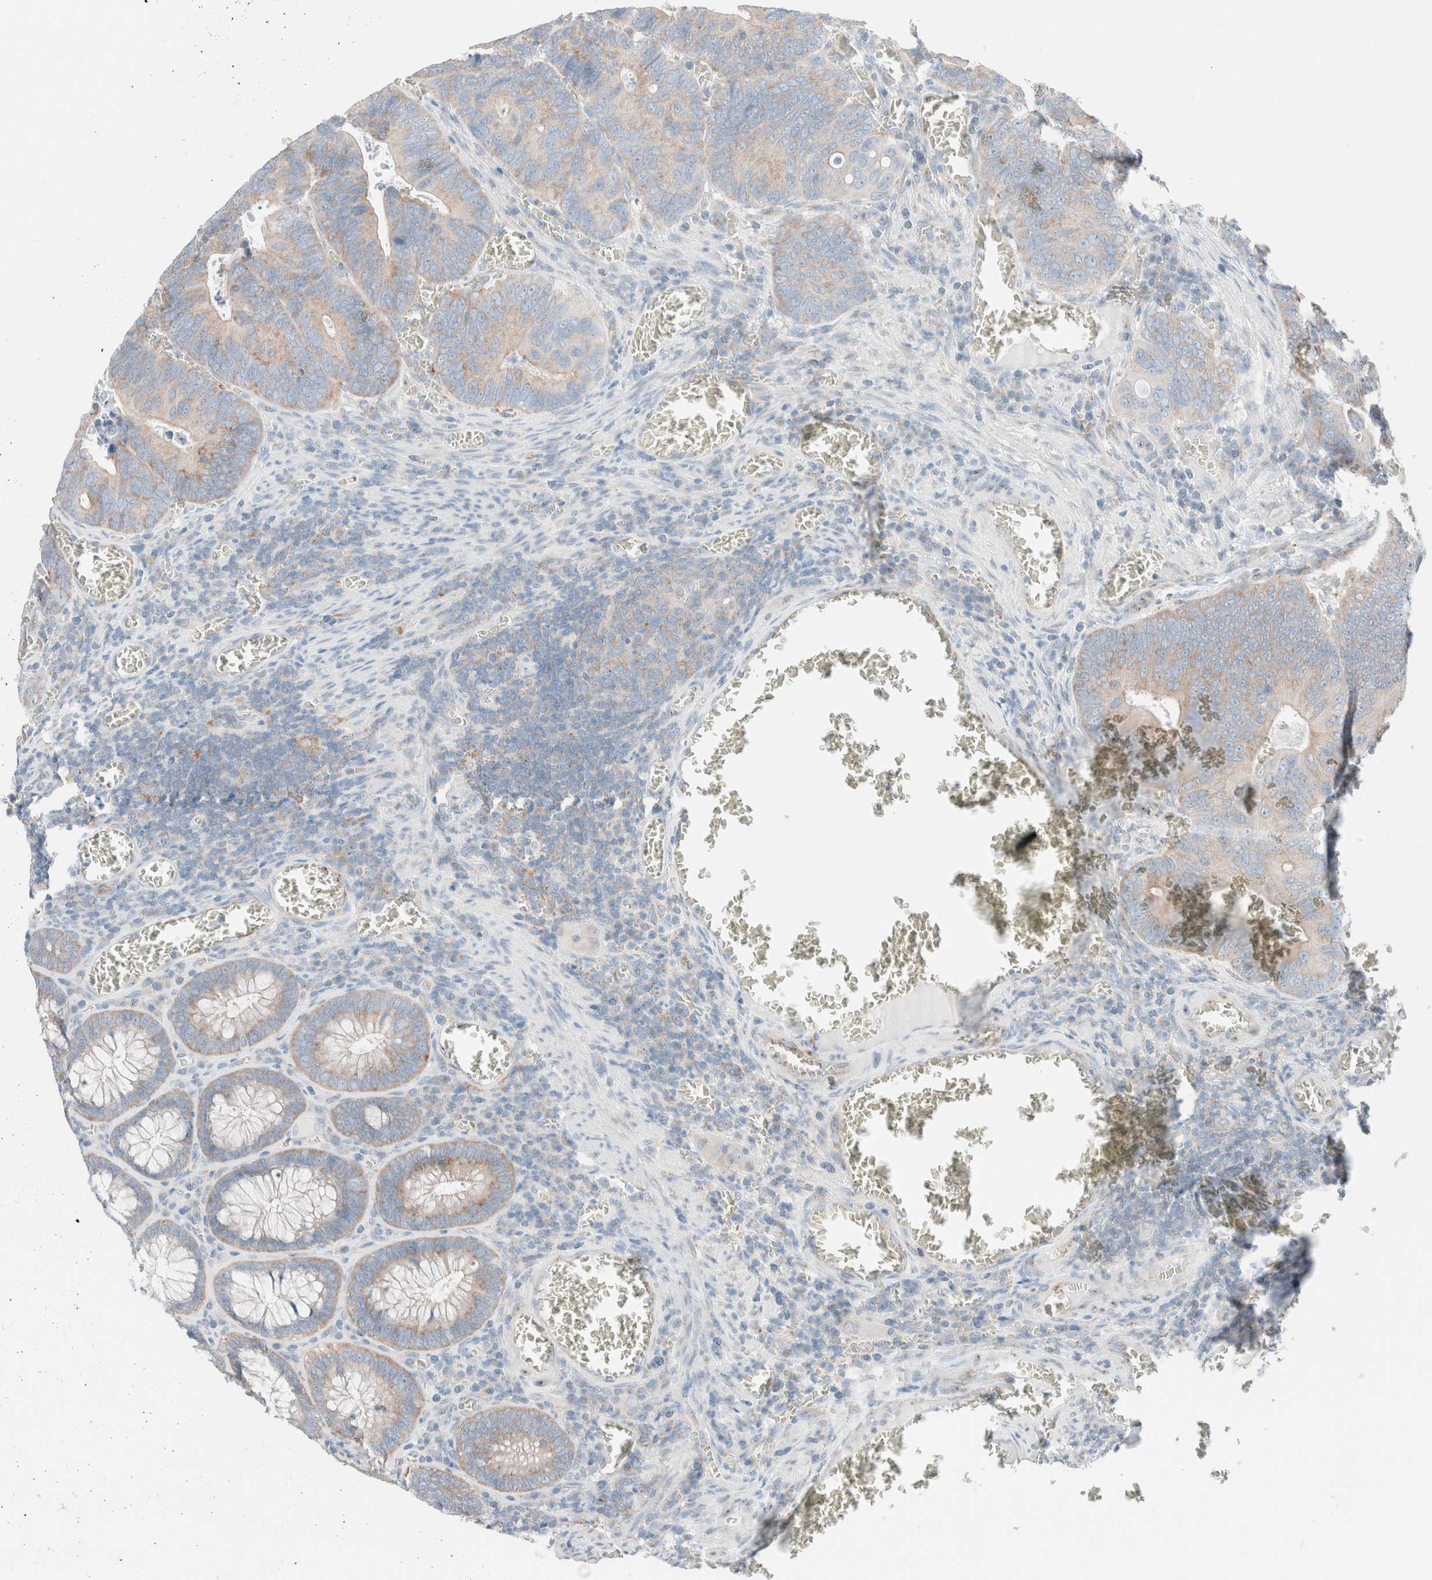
{"staining": {"intensity": "weak", "quantity": ">75%", "location": "cytoplasmic/membranous"}, "tissue": "colorectal cancer", "cell_type": "Tumor cells", "image_type": "cancer", "snomed": [{"axis": "morphology", "description": "Inflammation, NOS"}, {"axis": "morphology", "description": "Adenocarcinoma, NOS"}, {"axis": "topography", "description": "Colon"}], "caption": "This micrograph reveals immunohistochemistry staining of human colorectal cancer, with low weak cytoplasmic/membranous expression in approximately >75% of tumor cells.", "gene": "CASC3", "patient": {"sex": "male", "age": 72}}